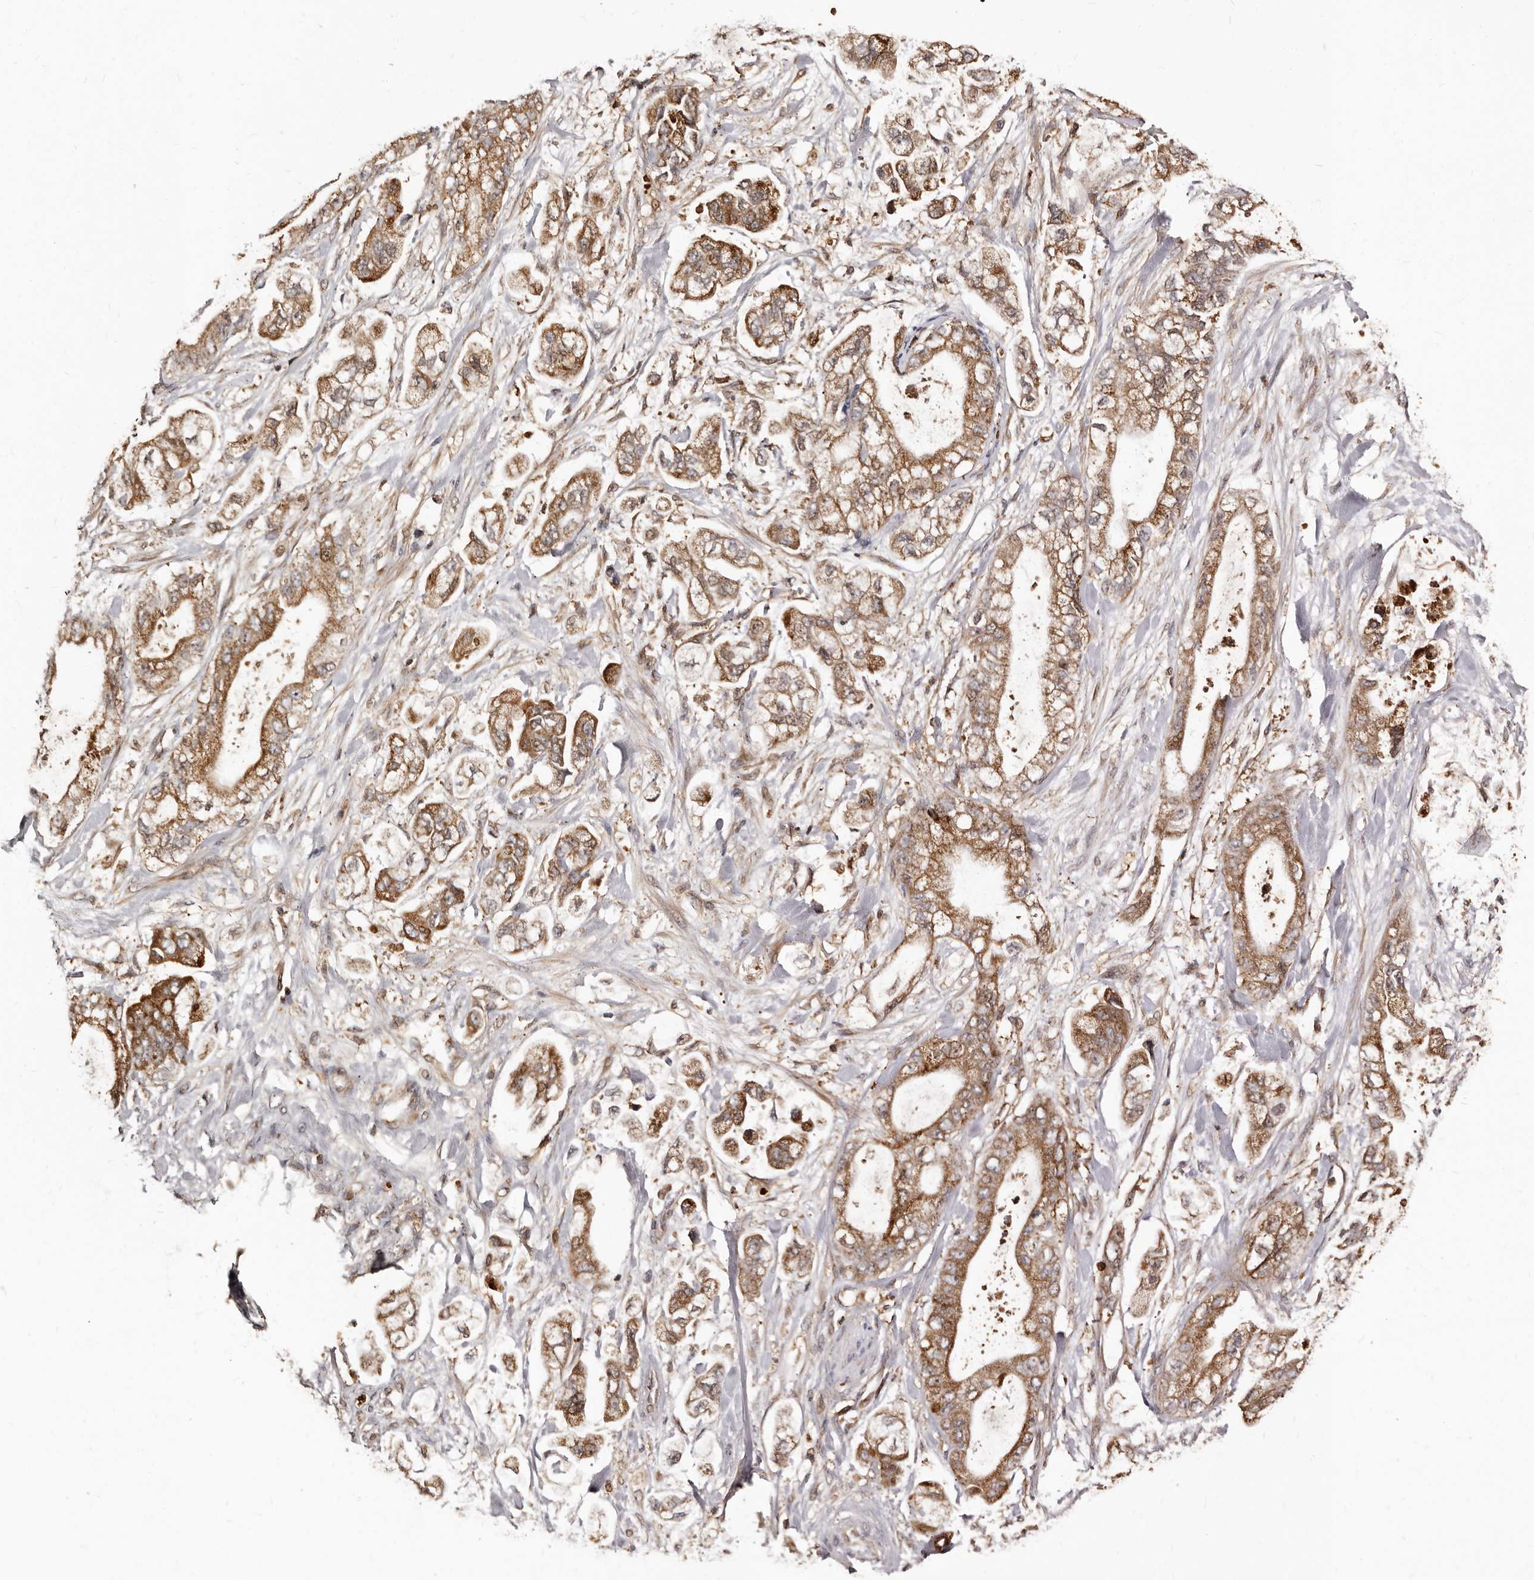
{"staining": {"intensity": "moderate", "quantity": ">75%", "location": "cytoplasmic/membranous"}, "tissue": "stomach cancer", "cell_type": "Tumor cells", "image_type": "cancer", "snomed": [{"axis": "morphology", "description": "Normal tissue, NOS"}, {"axis": "morphology", "description": "Adenocarcinoma, NOS"}, {"axis": "topography", "description": "Stomach"}], "caption": "Immunohistochemistry photomicrograph of neoplastic tissue: human stomach cancer stained using IHC exhibits medium levels of moderate protein expression localized specifically in the cytoplasmic/membranous of tumor cells, appearing as a cytoplasmic/membranous brown color.", "gene": "BAX", "patient": {"sex": "male", "age": 62}}